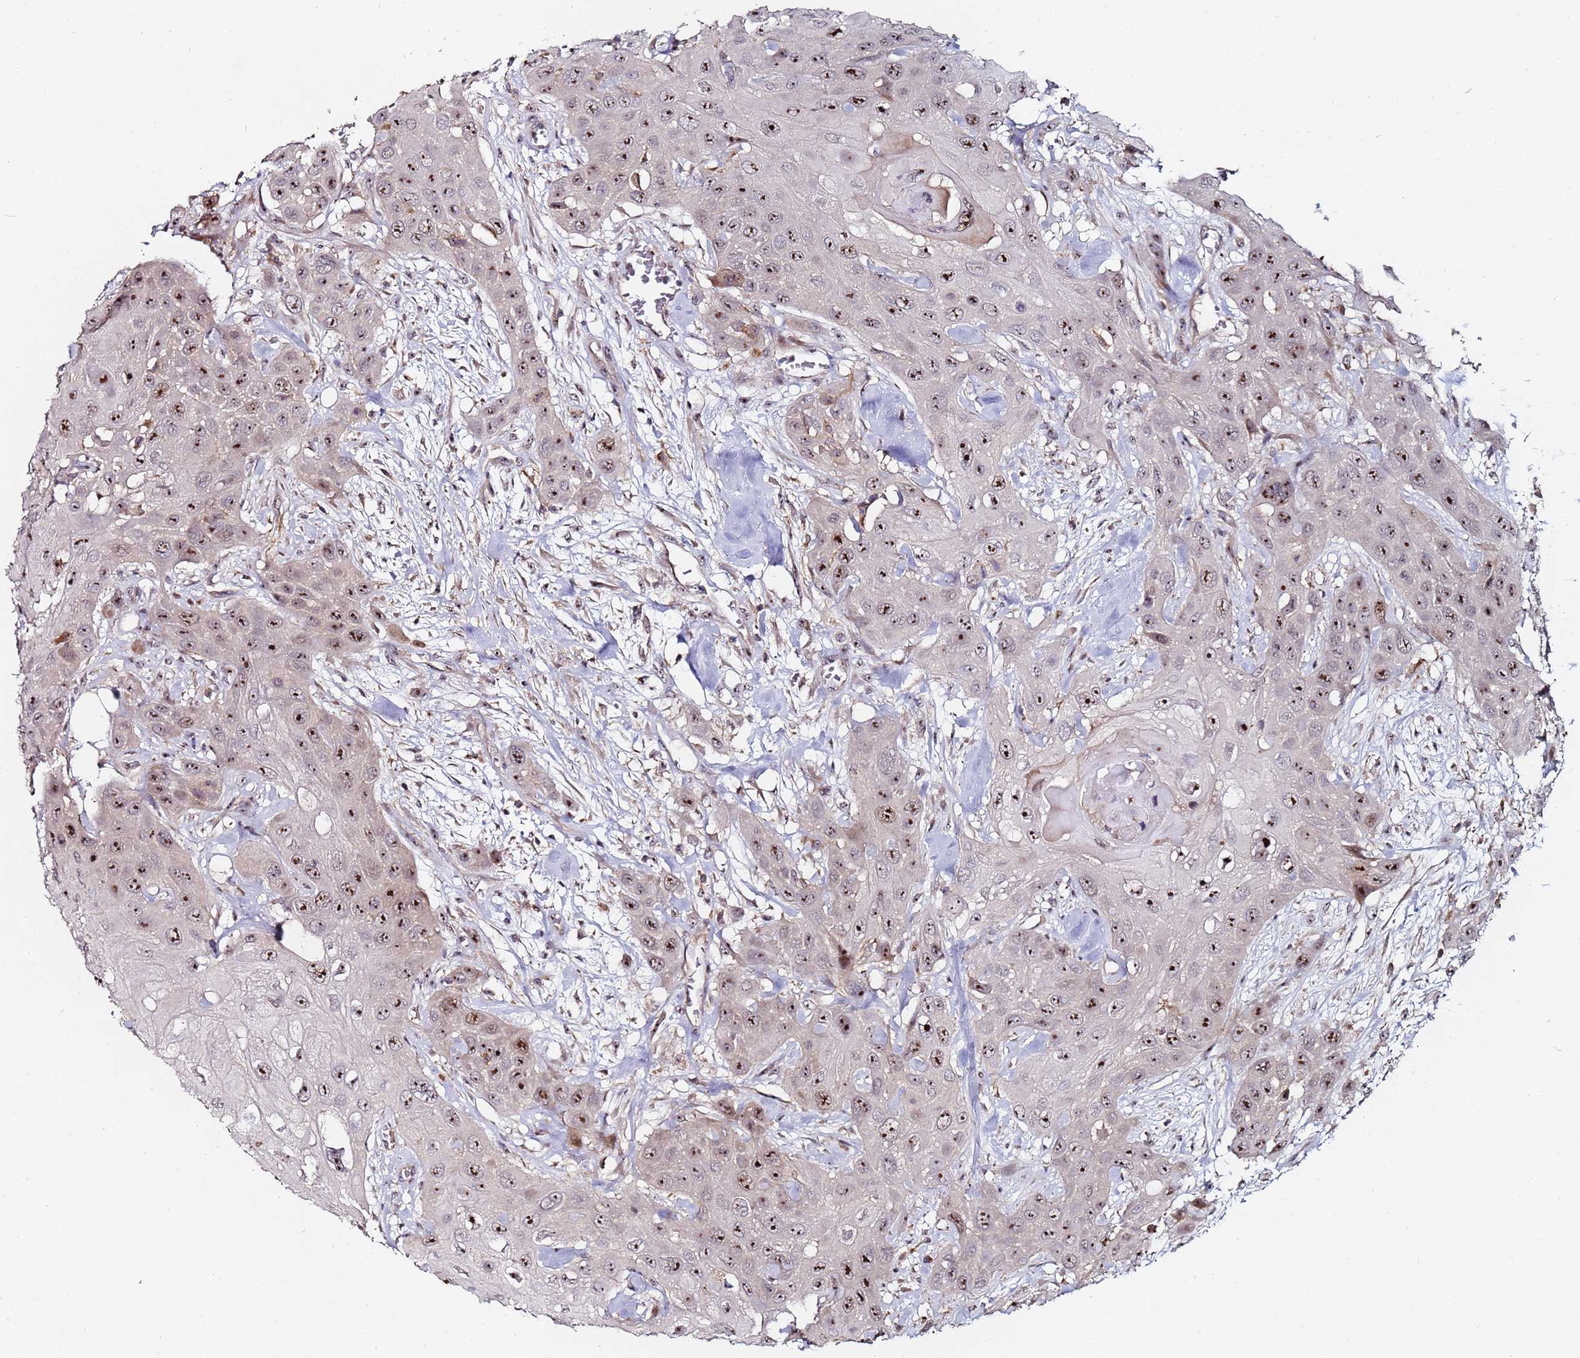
{"staining": {"intensity": "strong", "quantity": ">75%", "location": "nuclear"}, "tissue": "head and neck cancer", "cell_type": "Tumor cells", "image_type": "cancer", "snomed": [{"axis": "morphology", "description": "Squamous cell carcinoma, NOS"}, {"axis": "topography", "description": "Head-Neck"}], "caption": "Squamous cell carcinoma (head and neck) stained with a protein marker demonstrates strong staining in tumor cells.", "gene": "KRI1", "patient": {"sex": "male", "age": 81}}